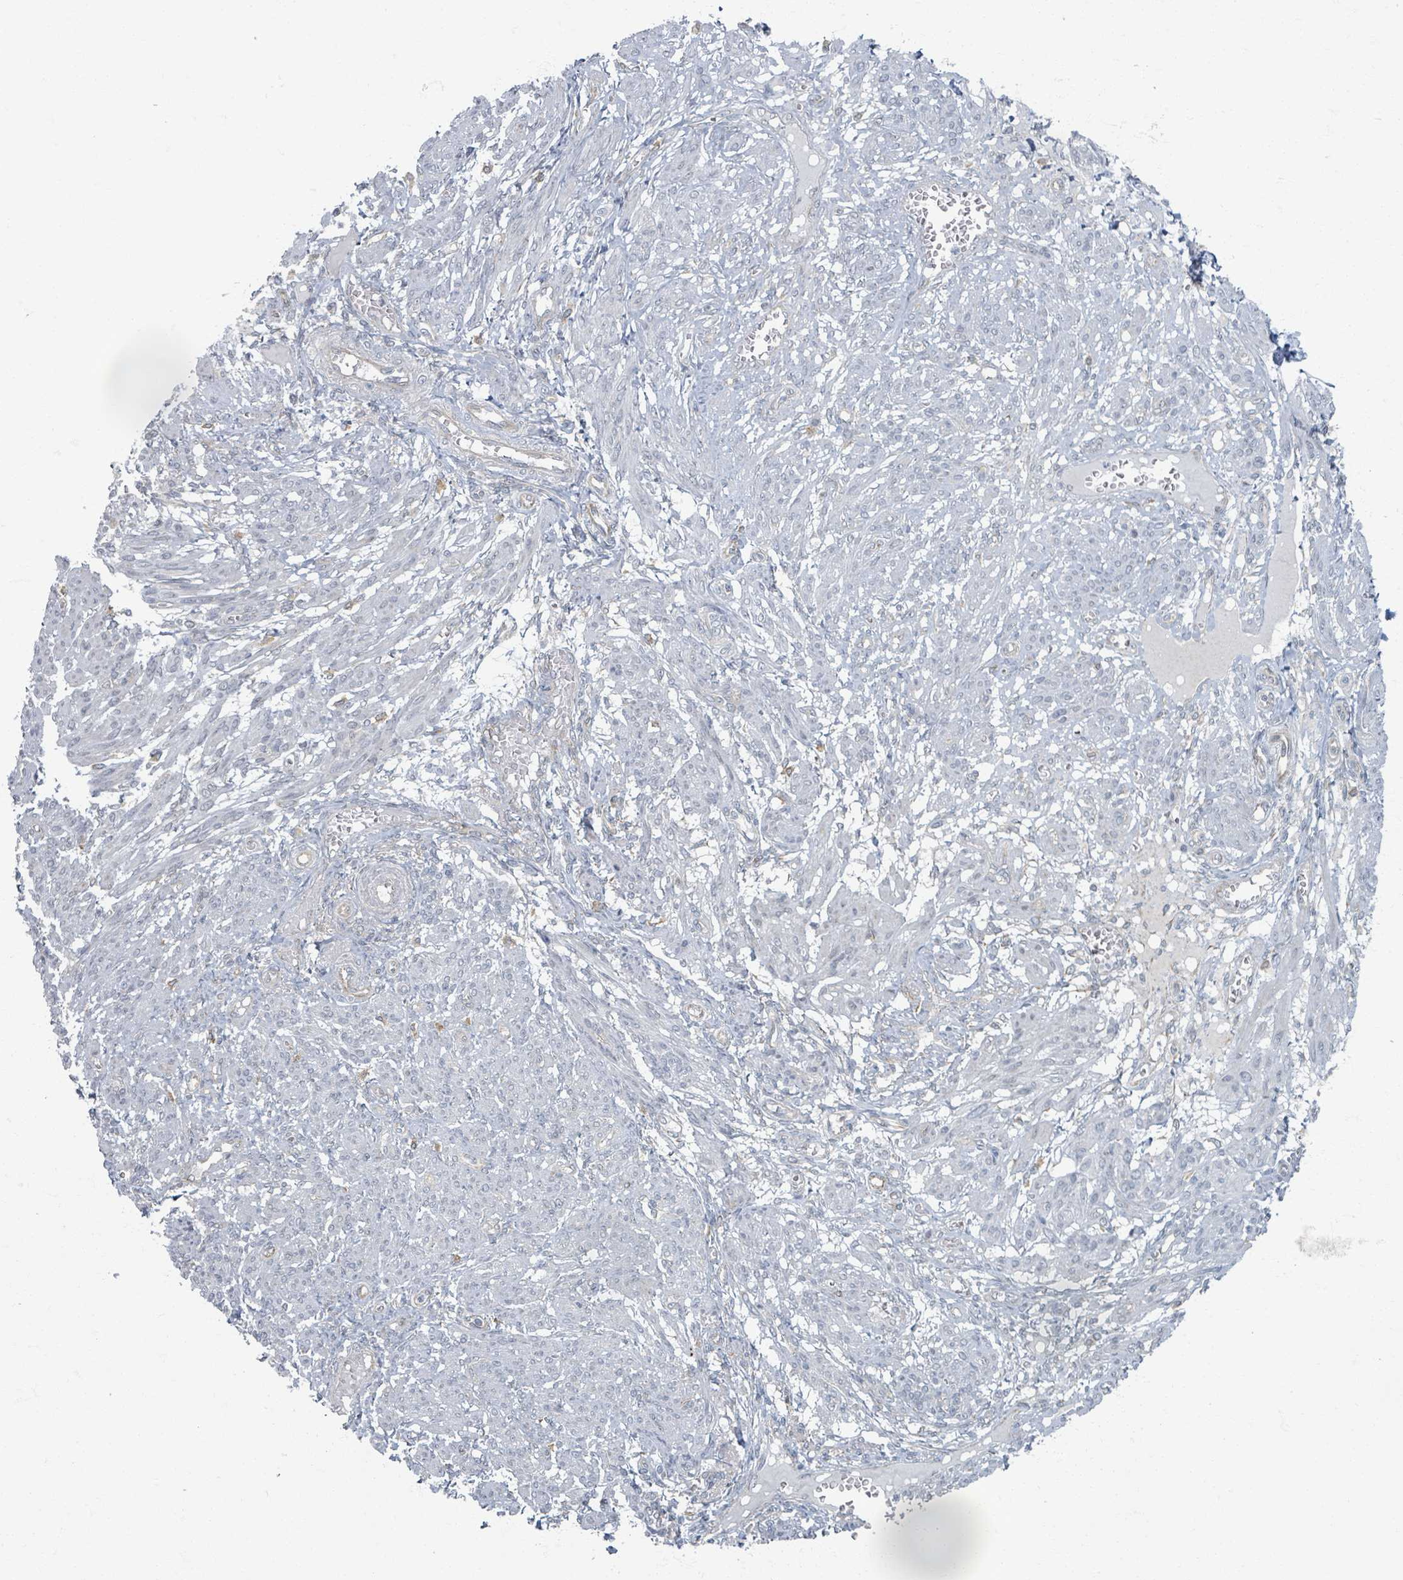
{"staining": {"intensity": "negative", "quantity": "none", "location": "none"}, "tissue": "smooth muscle", "cell_type": "Smooth muscle cells", "image_type": "normal", "snomed": [{"axis": "morphology", "description": "Normal tissue, NOS"}, {"axis": "topography", "description": "Smooth muscle"}], "caption": "Immunohistochemistry of benign human smooth muscle demonstrates no positivity in smooth muscle cells.", "gene": "INTS15", "patient": {"sex": "female", "age": 39}}